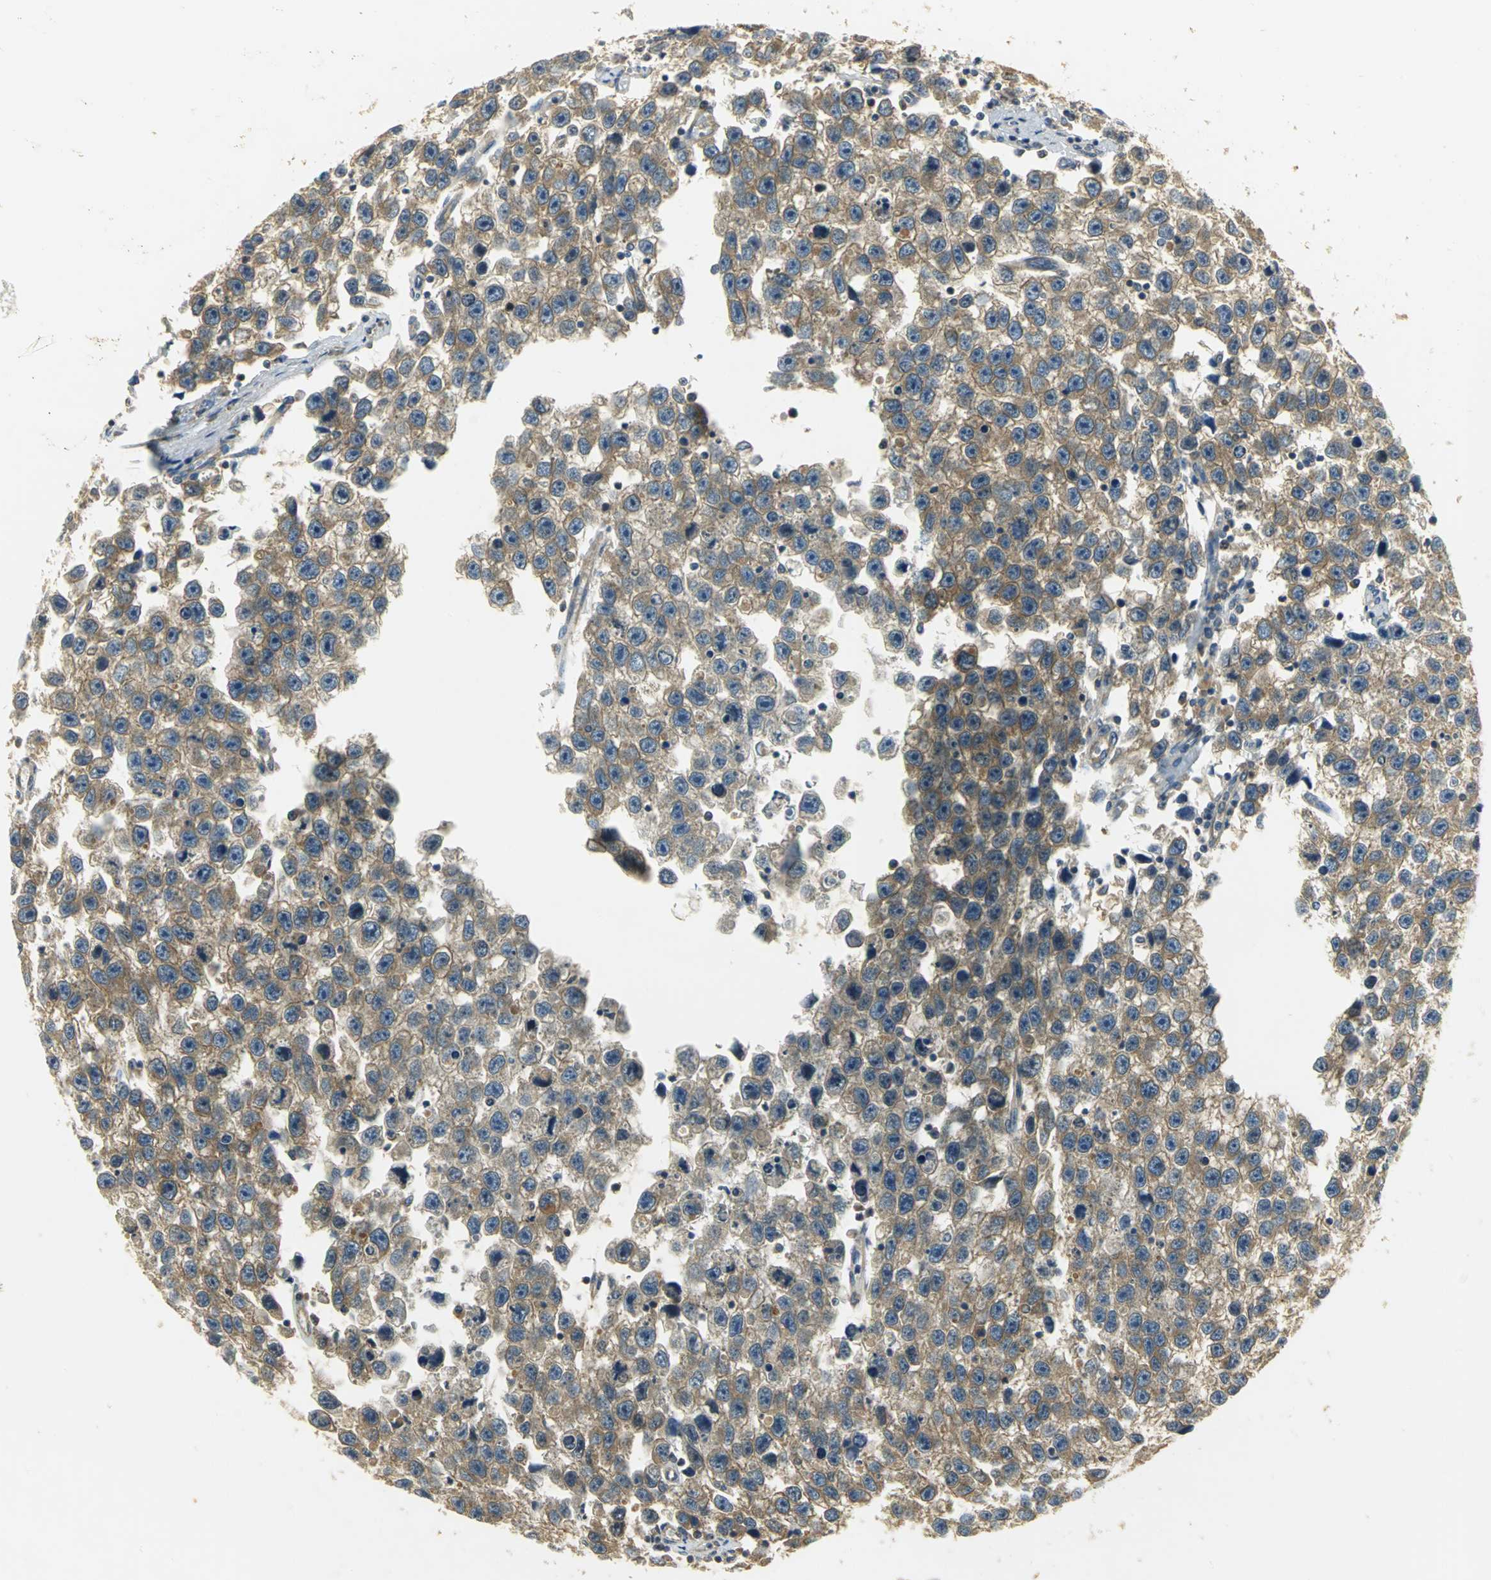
{"staining": {"intensity": "moderate", "quantity": ">75%", "location": "cytoplasmic/membranous"}, "tissue": "testis cancer", "cell_type": "Tumor cells", "image_type": "cancer", "snomed": [{"axis": "morphology", "description": "Seminoma, NOS"}, {"axis": "topography", "description": "Testis"}], "caption": "Immunohistochemistry (IHC) image of human testis cancer stained for a protein (brown), which reveals medium levels of moderate cytoplasmic/membranous staining in about >75% of tumor cells.", "gene": "RARS1", "patient": {"sex": "male", "age": 33}}